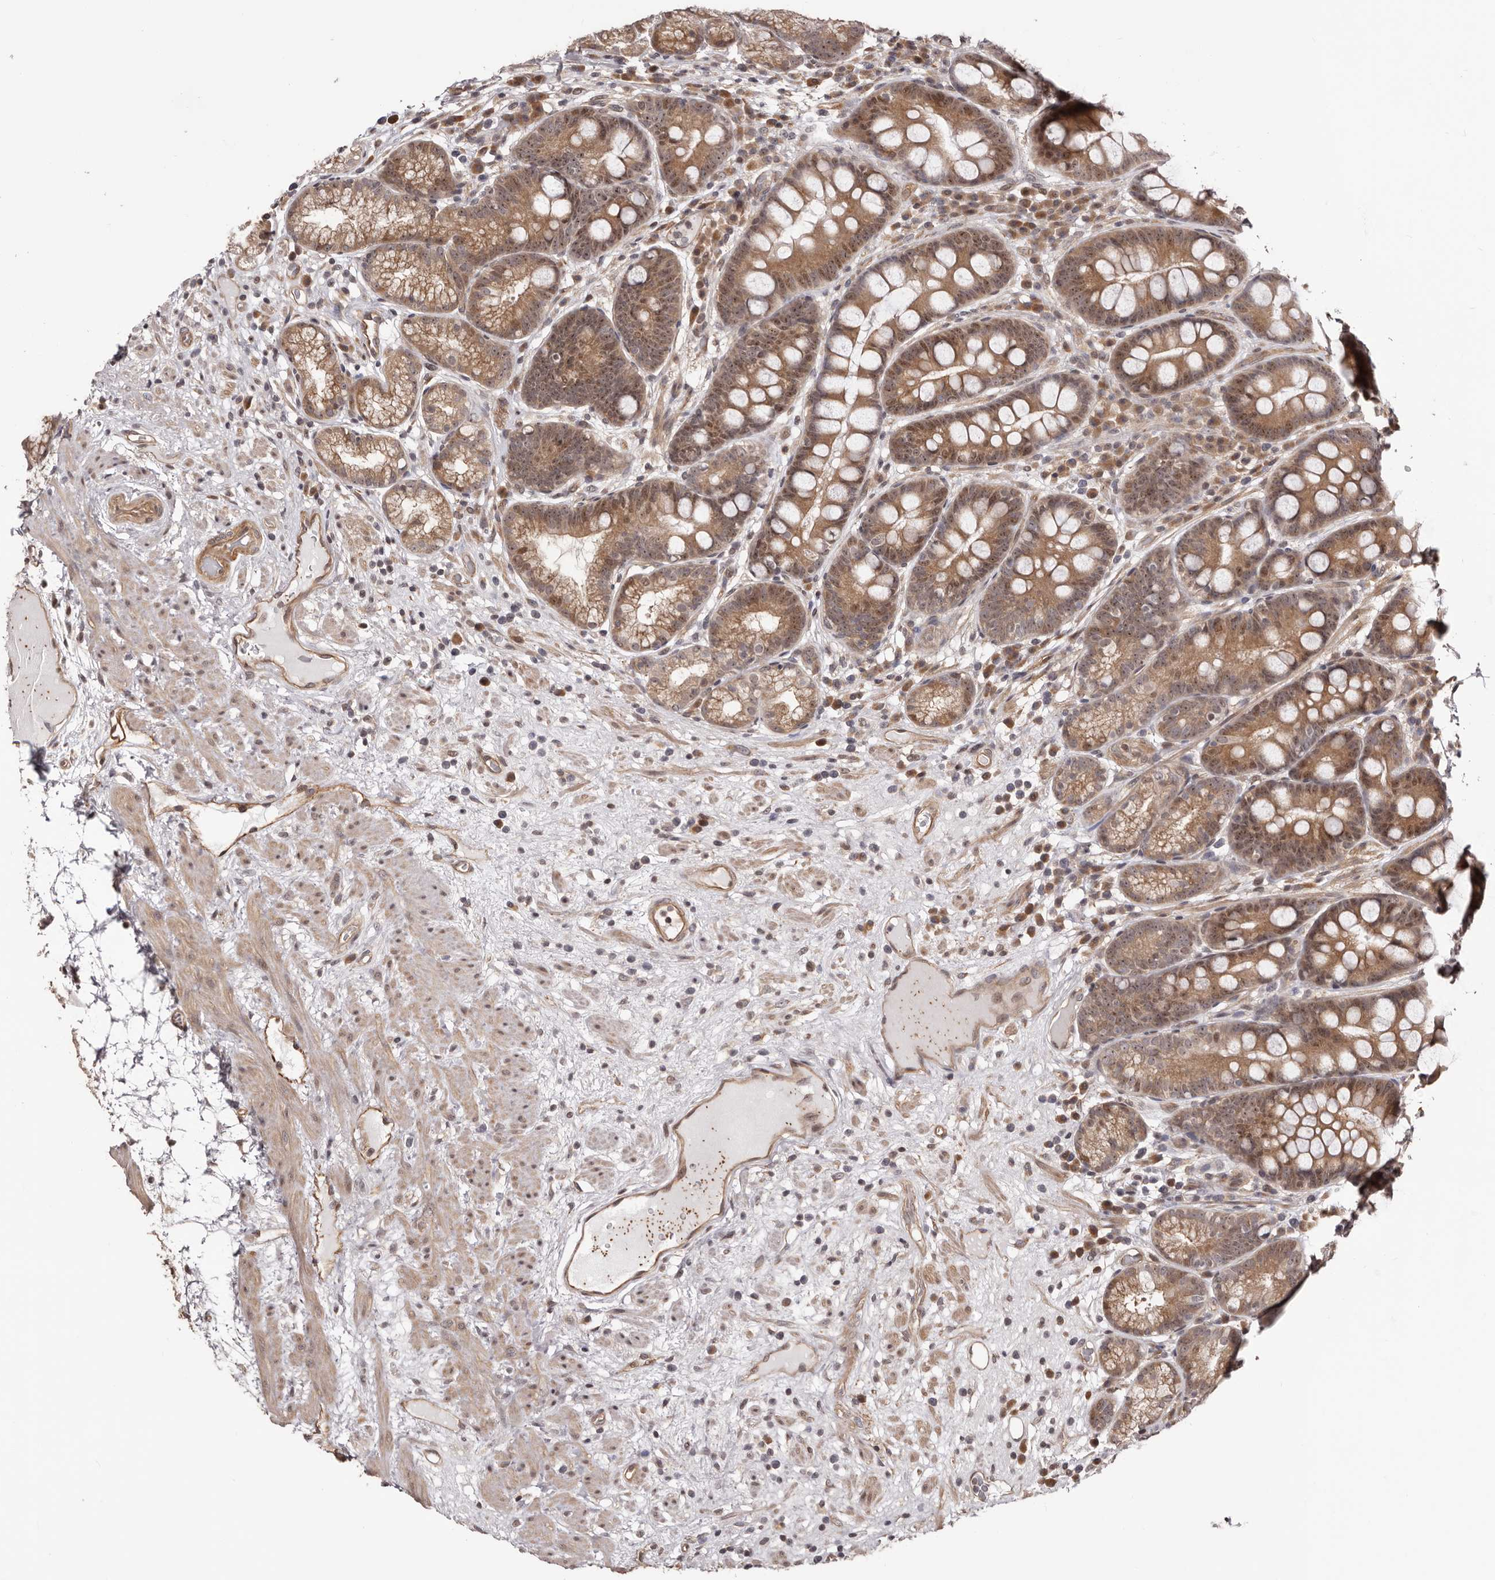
{"staining": {"intensity": "moderate", "quantity": ">75%", "location": "cytoplasmic/membranous,nuclear"}, "tissue": "stomach", "cell_type": "Glandular cells", "image_type": "normal", "snomed": [{"axis": "morphology", "description": "Normal tissue, NOS"}, {"axis": "topography", "description": "Stomach"}], "caption": "Protein expression analysis of normal stomach displays moderate cytoplasmic/membranous,nuclear staining in approximately >75% of glandular cells.", "gene": "NOL12", "patient": {"sex": "male", "age": 57}}